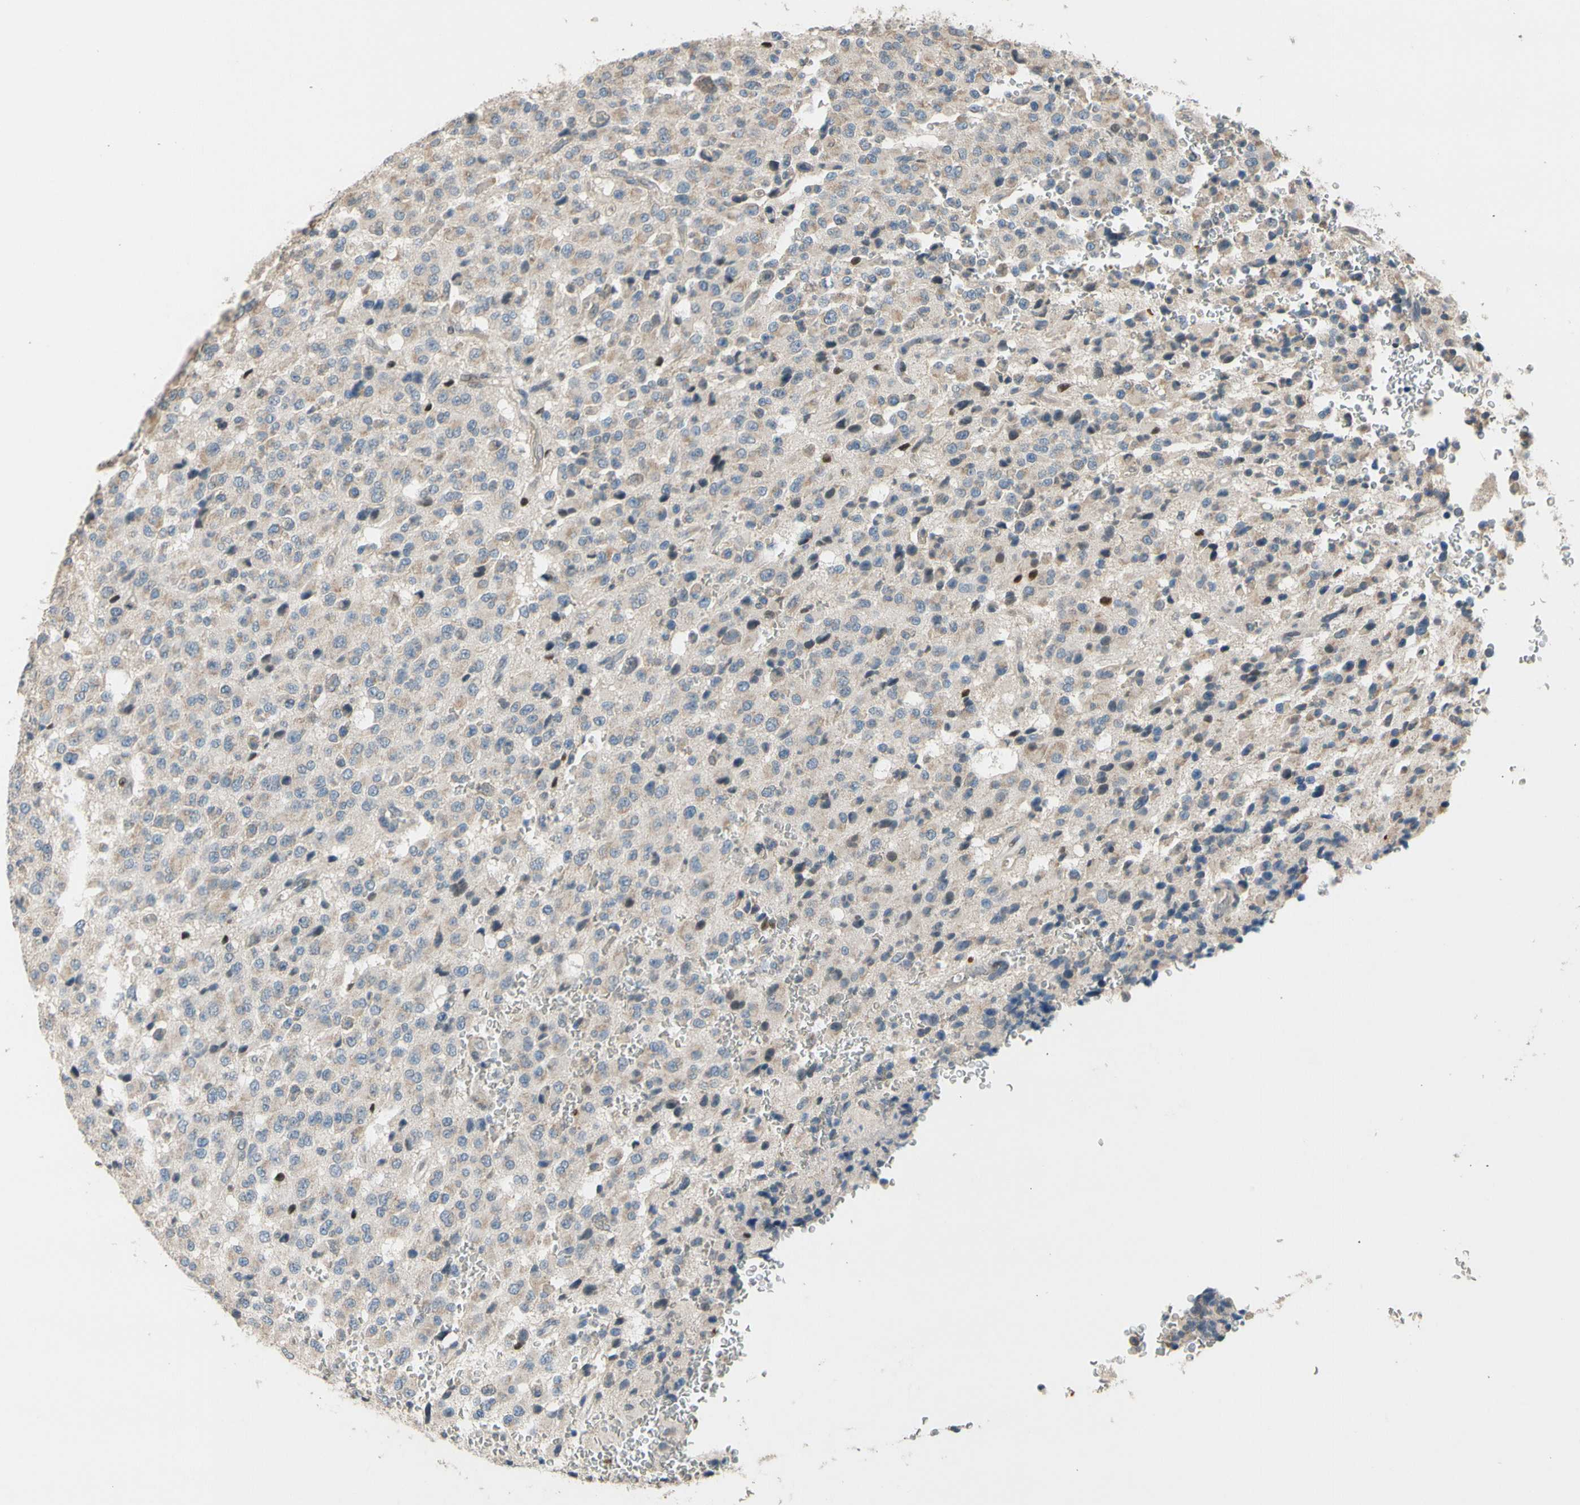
{"staining": {"intensity": "weak", "quantity": "25%-75%", "location": "cytoplasmic/membranous,nuclear"}, "tissue": "glioma", "cell_type": "Tumor cells", "image_type": "cancer", "snomed": [{"axis": "morphology", "description": "Glioma, malignant, High grade"}, {"axis": "topography", "description": "pancreas cauda"}], "caption": "Protein staining of malignant glioma (high-grade) tissue reveals weak cytoplasmic/membranous and nuclear staining in approximately 25%-75% of tumor cells. (DAB (3,3'-diaminobenzidine) IHC with brightfield microscopy, high magnification).", "gene": "ZNF184", "patient": {"sex": "male", "age": 60}}